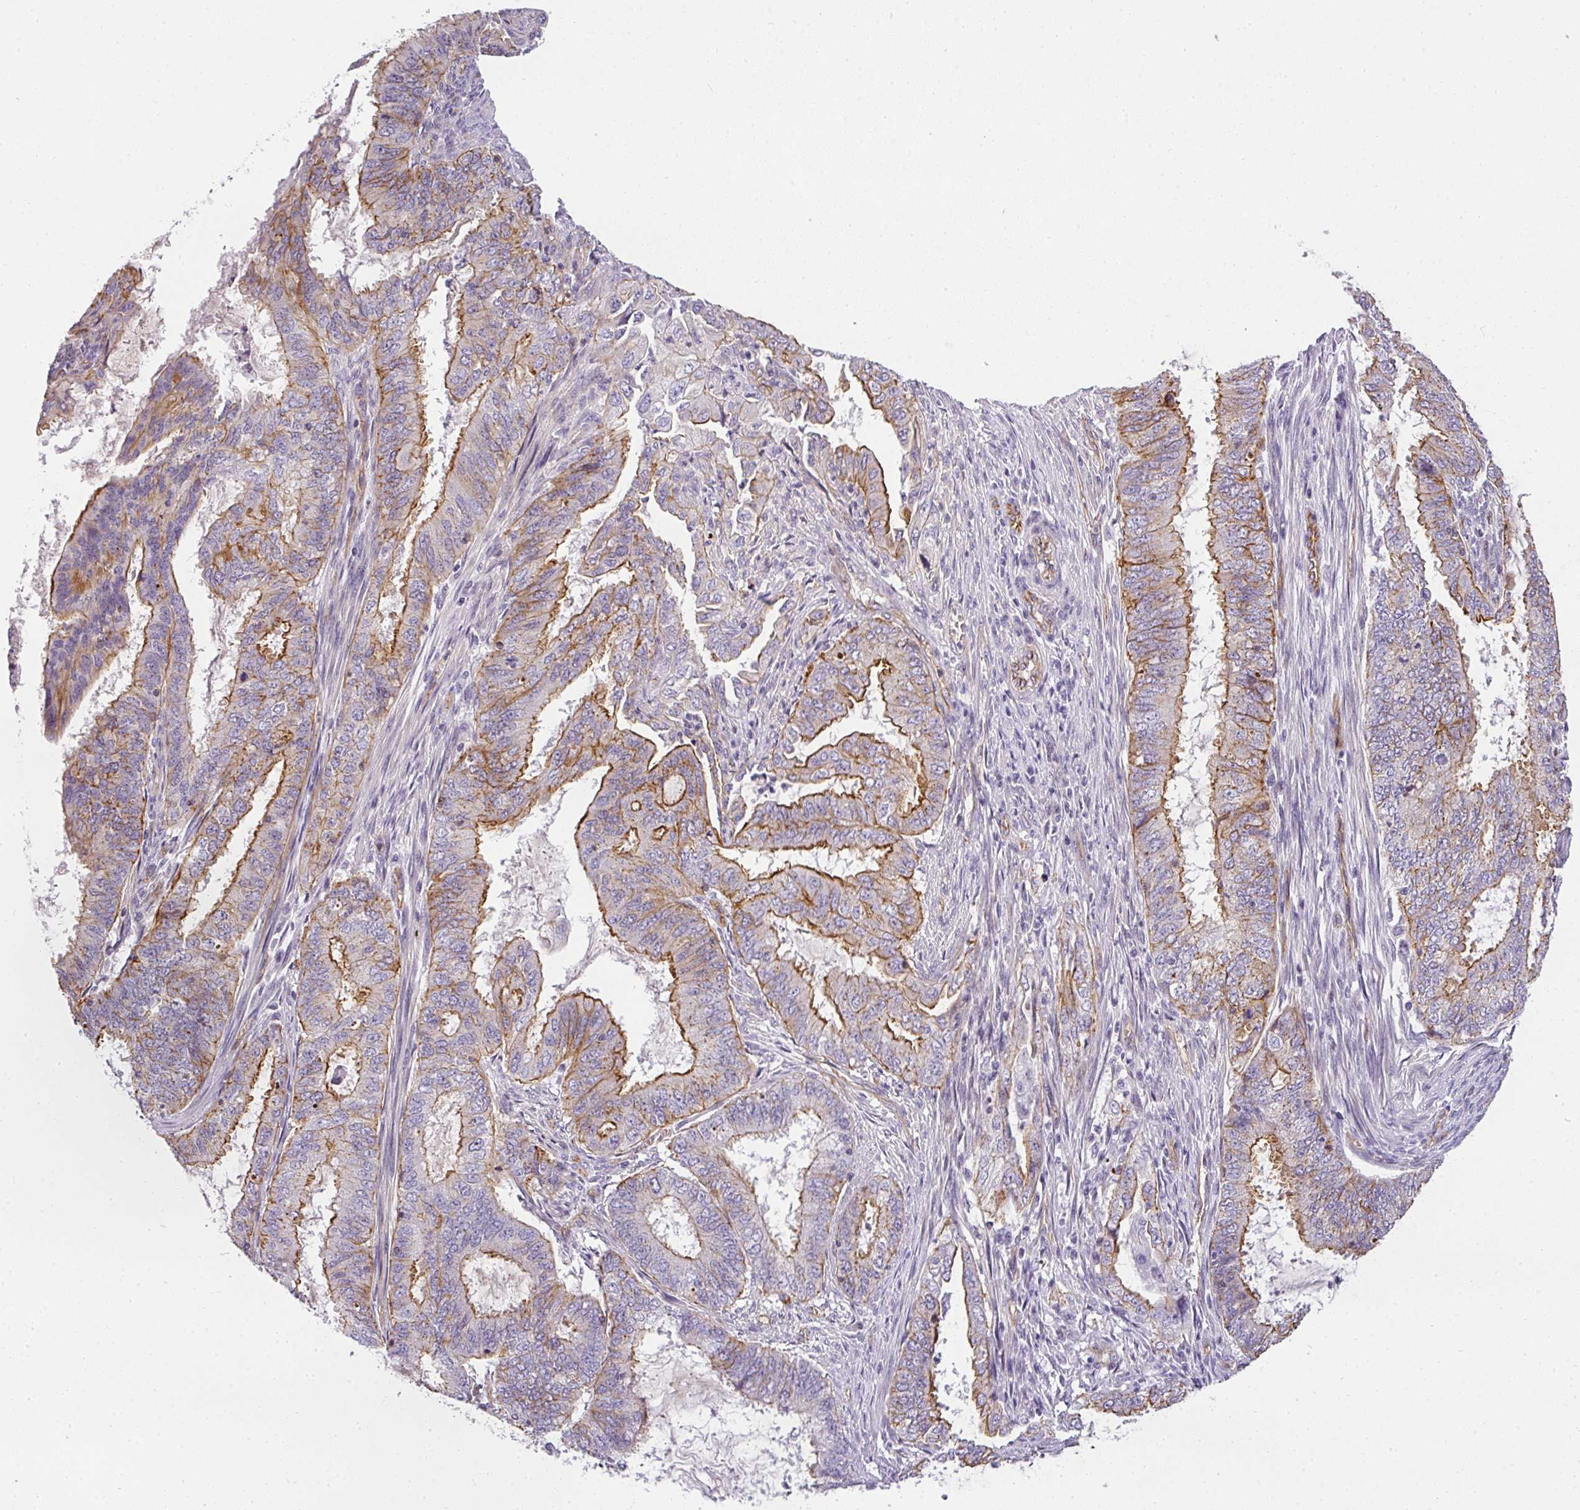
{"staining": {"intensity": "strong", "quantity": "25%-75%", "location": "cytoplasmic/membranous"}, "tissue": "endometrial cancer", "cell_type": "Tumor cells", "image_type": "cancer", "snomed": [{"axis": "morphology", "description": "Adenocarcinoma, NOS"}, {"axis": "topography", "description": "Endometrium"}], "caption": "A high amount of strong cytoplasmic/membranous staining is present in about 25%-75% of tumor cells in adenocarcinoma (endometrial) tissue.", "gene": "OR11H4", "patient": {"sex": "female", "age": 51}}